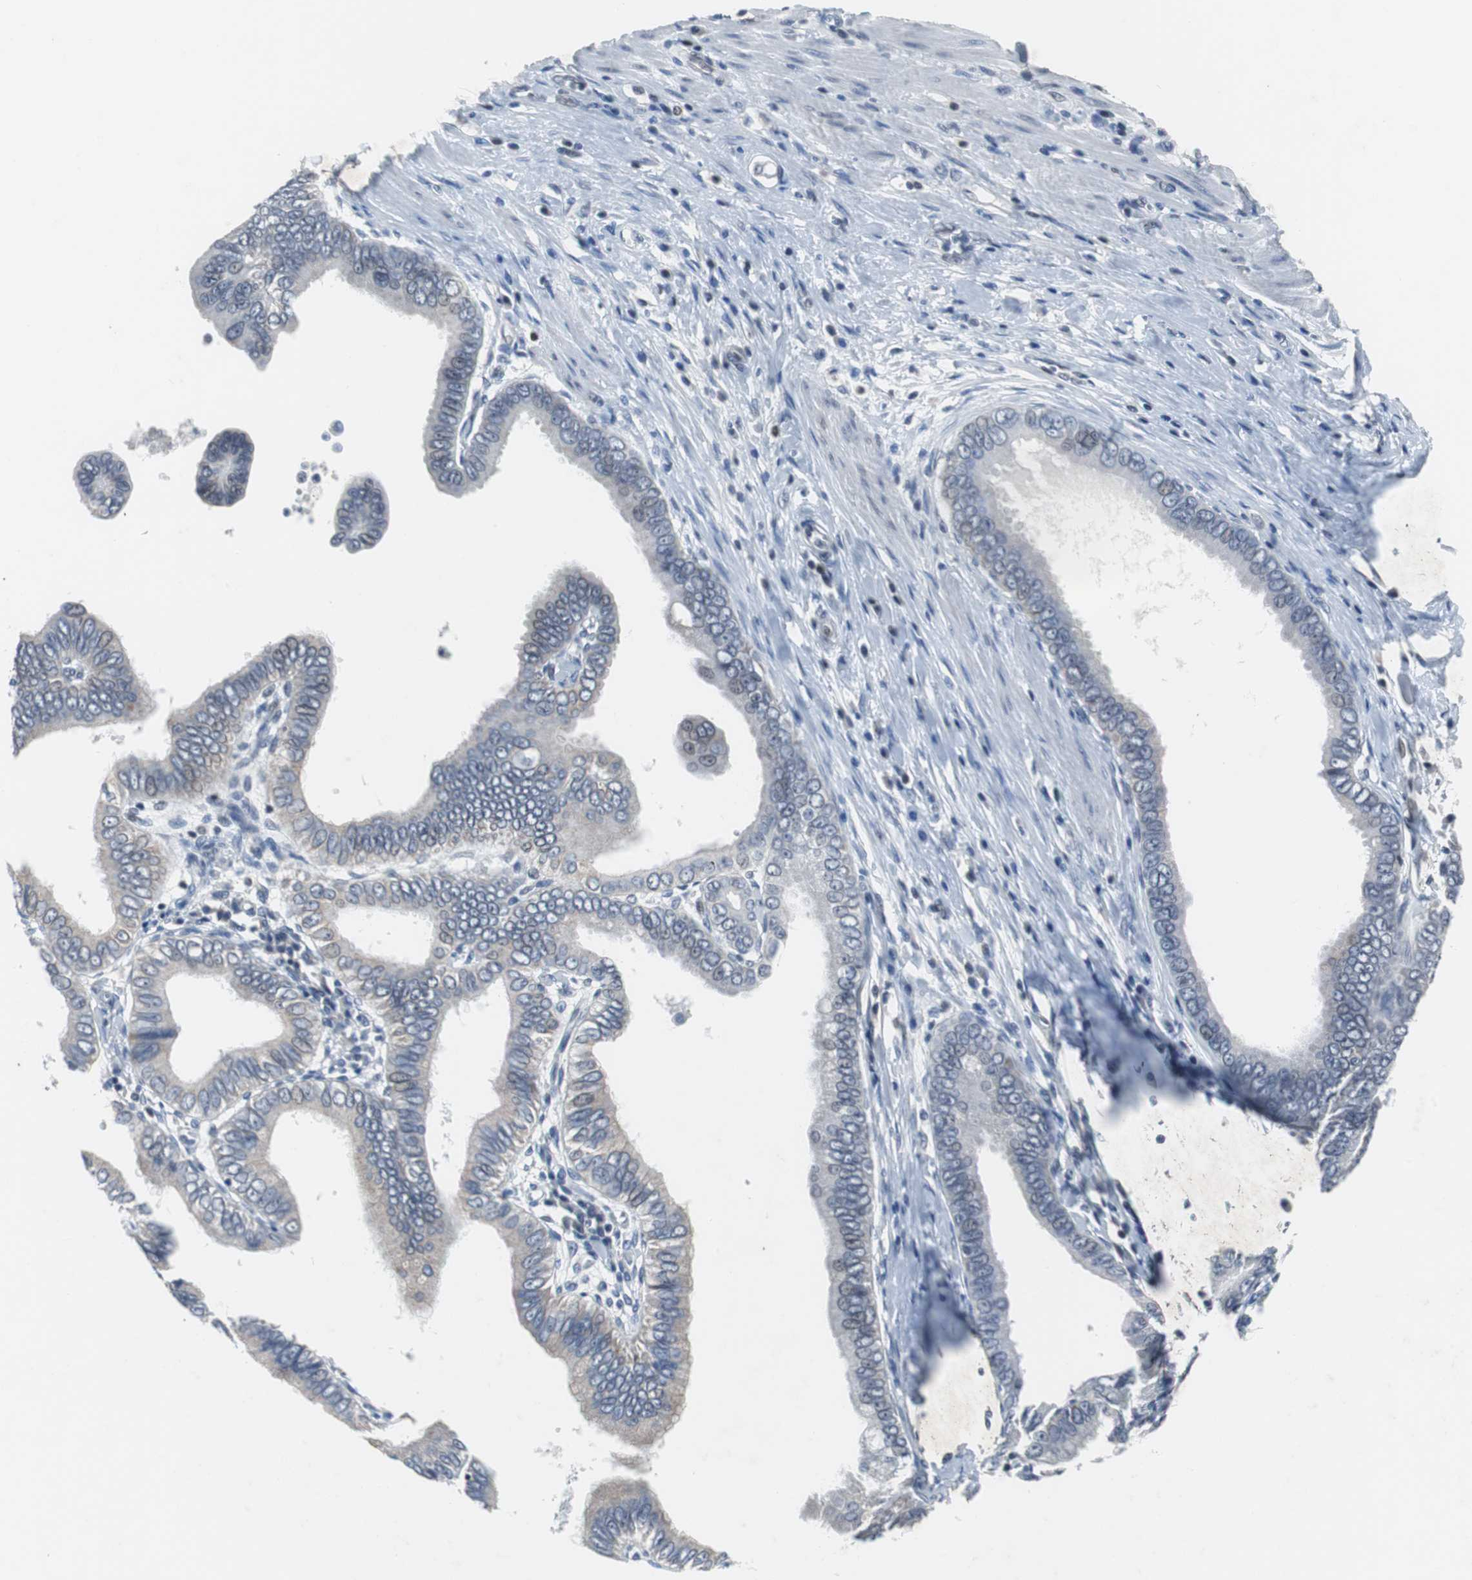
{"staining": {"intensity": "weak", "quantity": "<25%", "location": "cytoplasmic/membranous"}, "tissue": "pancreatic cancer", "cell_type": "Tumor cells", "image_type": "cancer", "snomed": [{"axis": "morphology", "description": "Normal tissue, NOS"}, {"axis": "topography", "description": "Lymph node"}], "caption": "Immunohistochemistry (IHC) of human pancreatic cancer exhibits no expression in tumor cells. (DAB IHC, high magnification).", "gene": "TP63", "patient": {"sex": "male", "age": 50}}